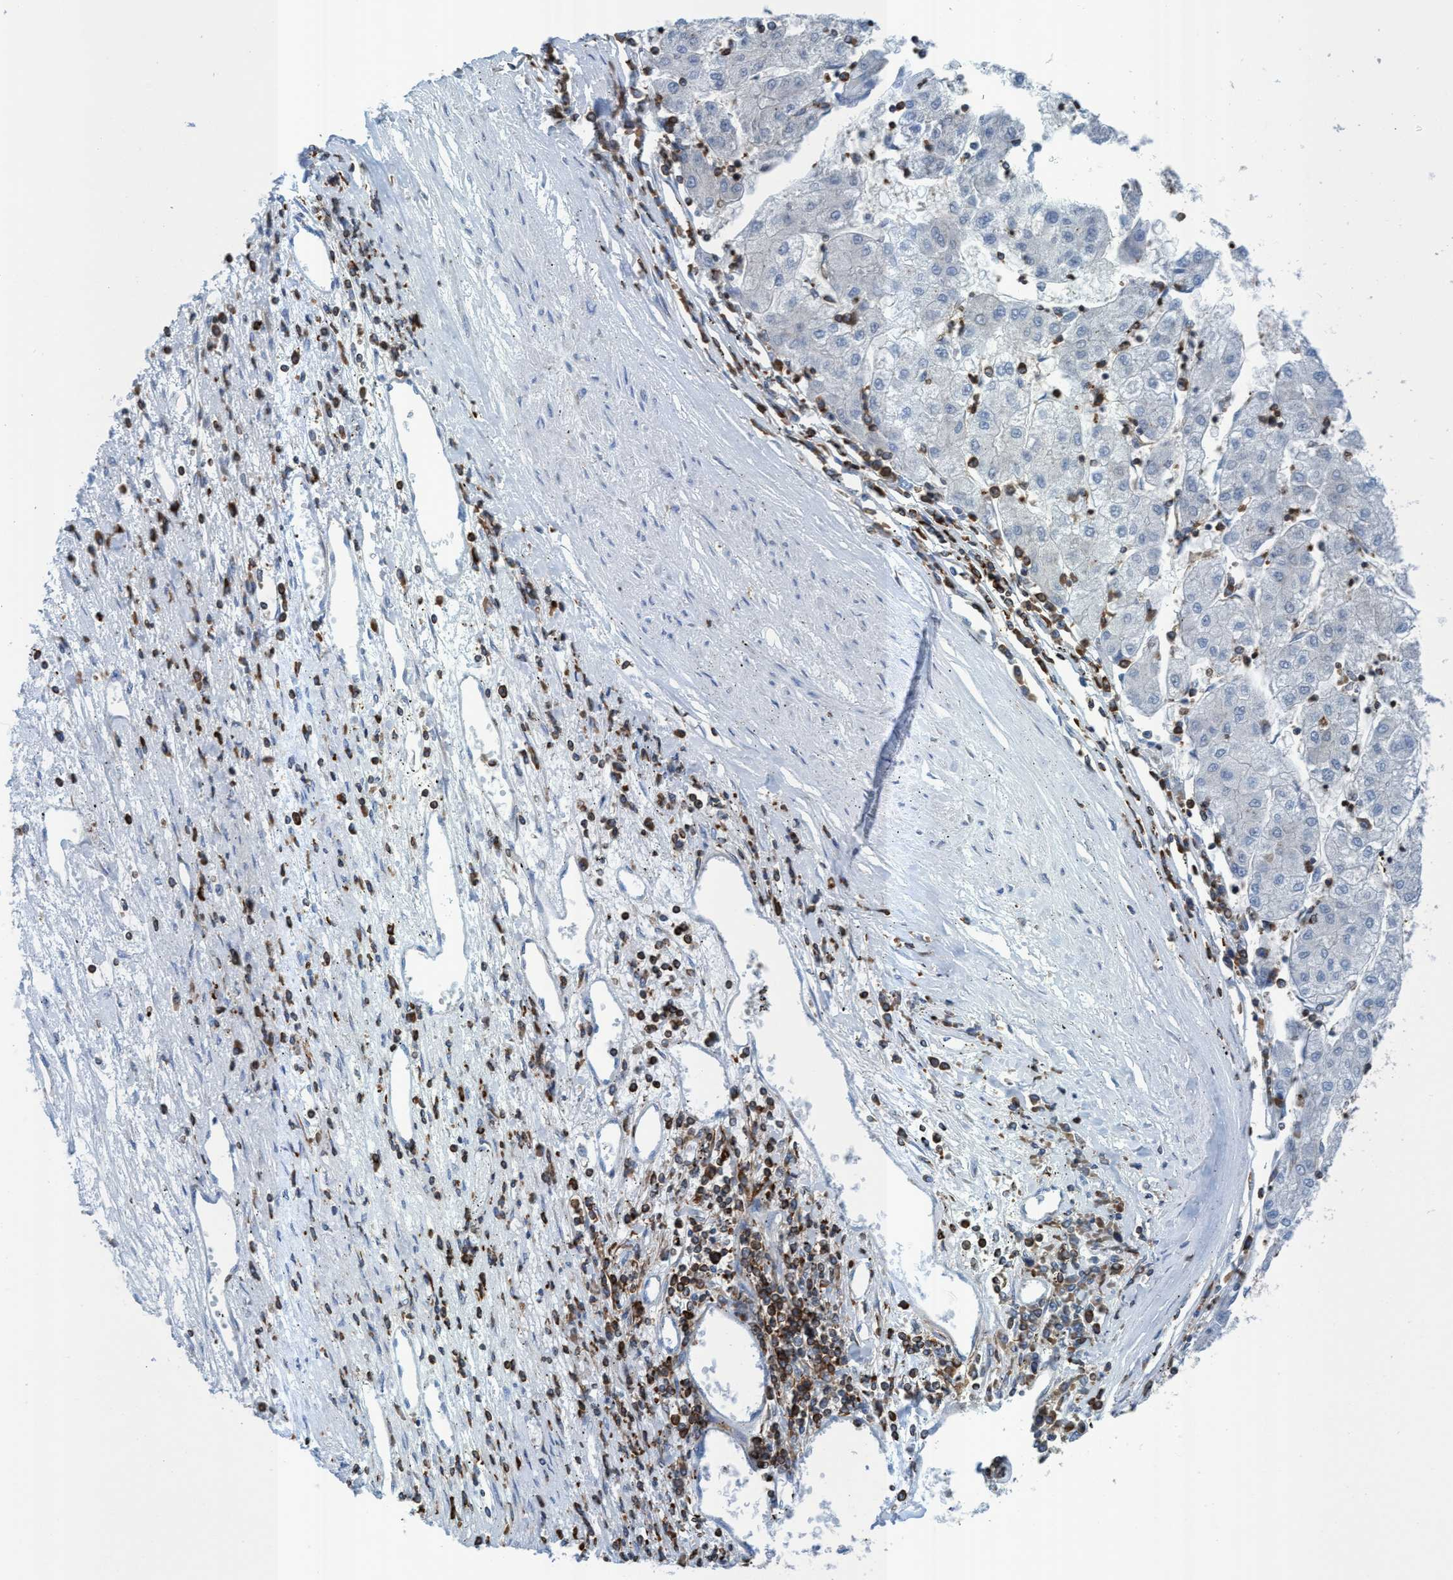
{"staining": {"intensity": "negative", "quantity": "none", "location": "none"}, "tissue": "liver cancer", "cell_type": "Tumor cells", "image_type": "cancer", "snomed": [{"axis": "morphology", "description": "Carcinoma, Hepatocellular, NOS"}, {"axis": "topography", "description": "Liver"}], "caption": "IHC image of hepatocellular carcinoma (liver) stained for a protein (brown), which exhibits no expression in tumor cells.", "gene": "EZR", "patient": {"sex": "male", "age": 72}}